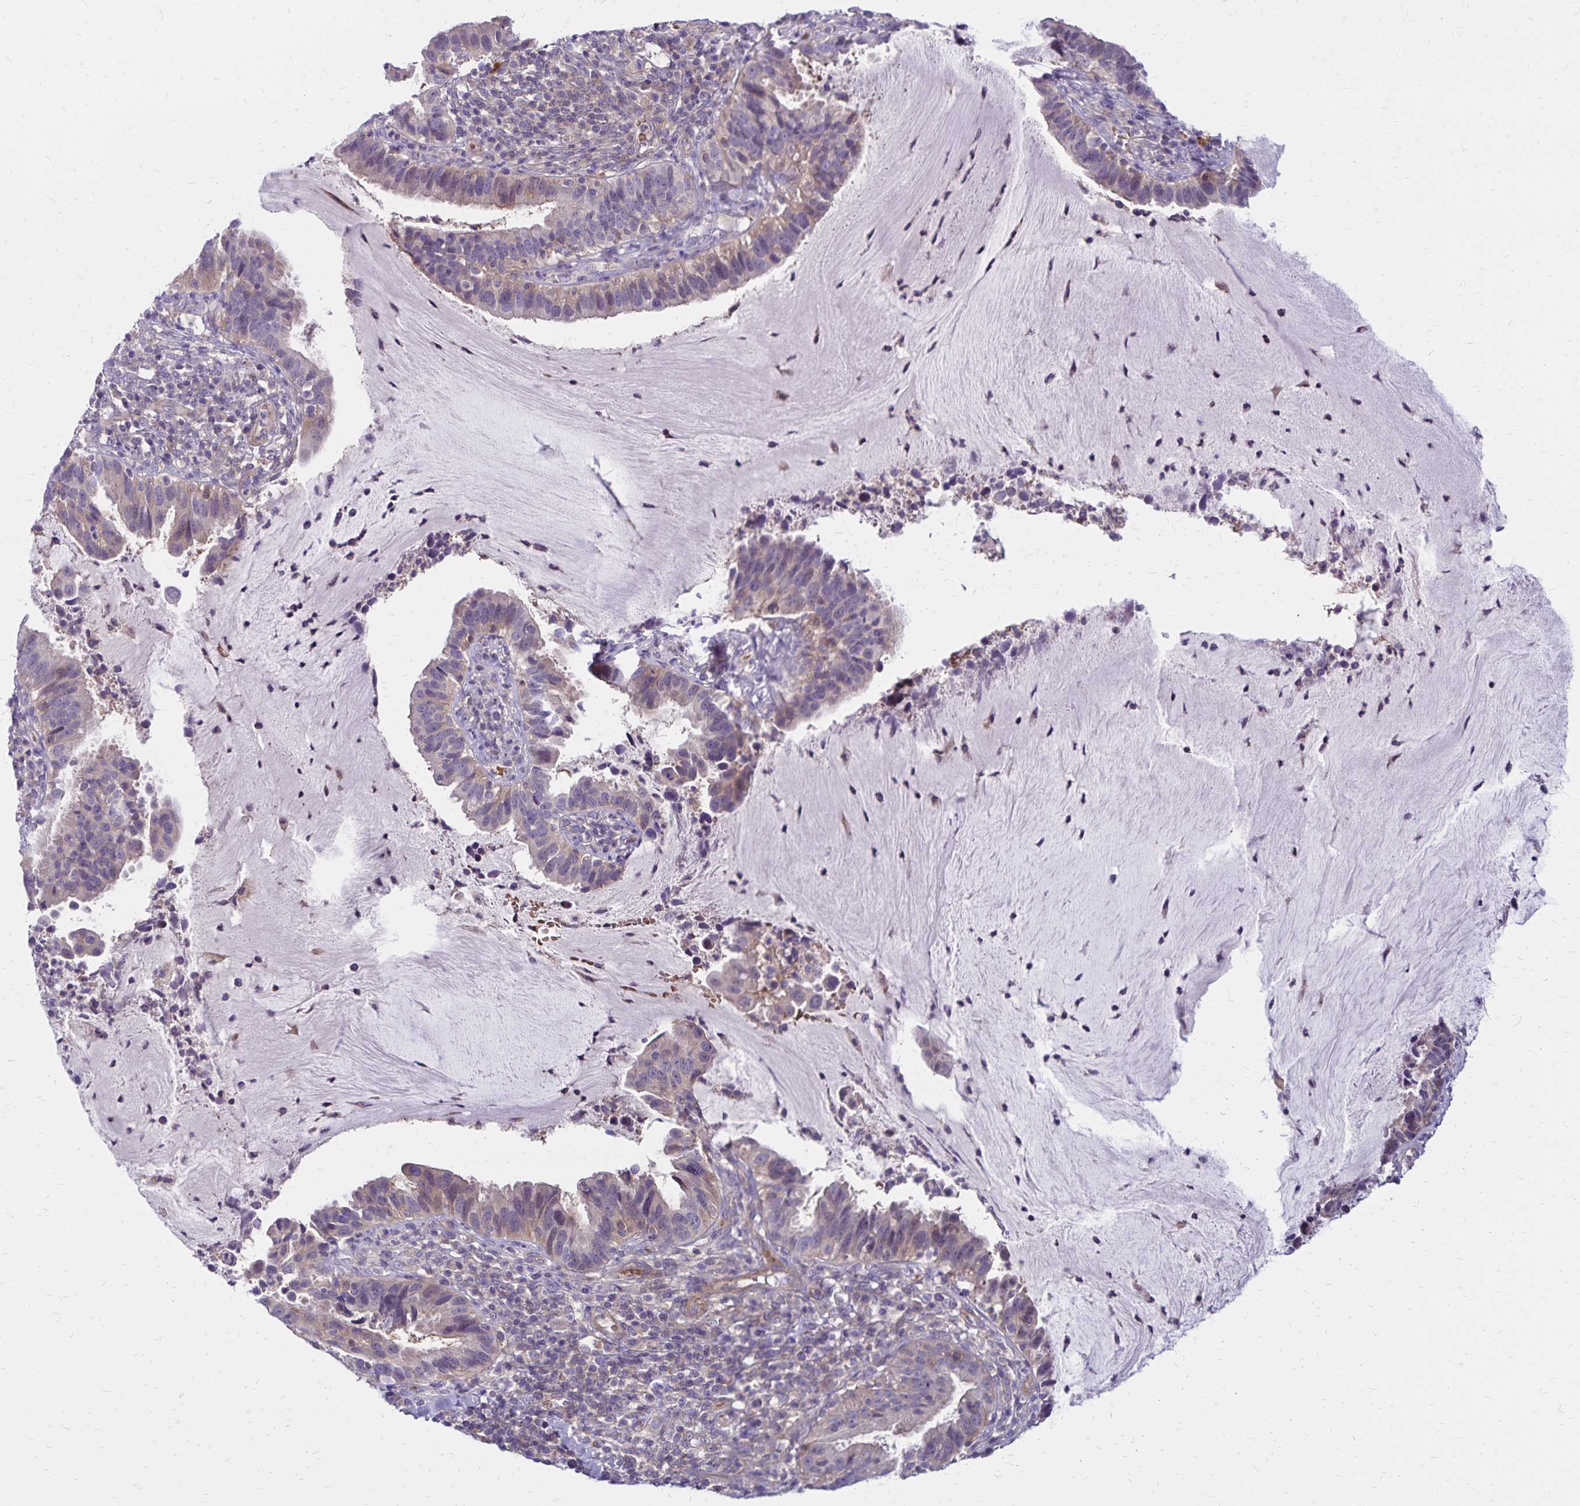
{"staining": {"intensity": "weak", "quantity": "<25%", "location": "cytoplasmic/membranous"}, "tissue": "cervical cancer", "cell_type": "Tumor cells", "image_type": "cancer", "snomed": [{"axis": "morphology", "description": "Adenocarcinoma, NOS"}, {"axis": "topography", "description": "Cervix"}], "caption": "High power microscopy histopathology image of an immunohistochemistry (IHC) micrograph of adenocarcinoma (cervical), revealing no significant staining in tumor cells. (DAB immunohistochemistry, high magnification).", "gene": "FSD1", "patient": {"sex": "female", "age": 34}}